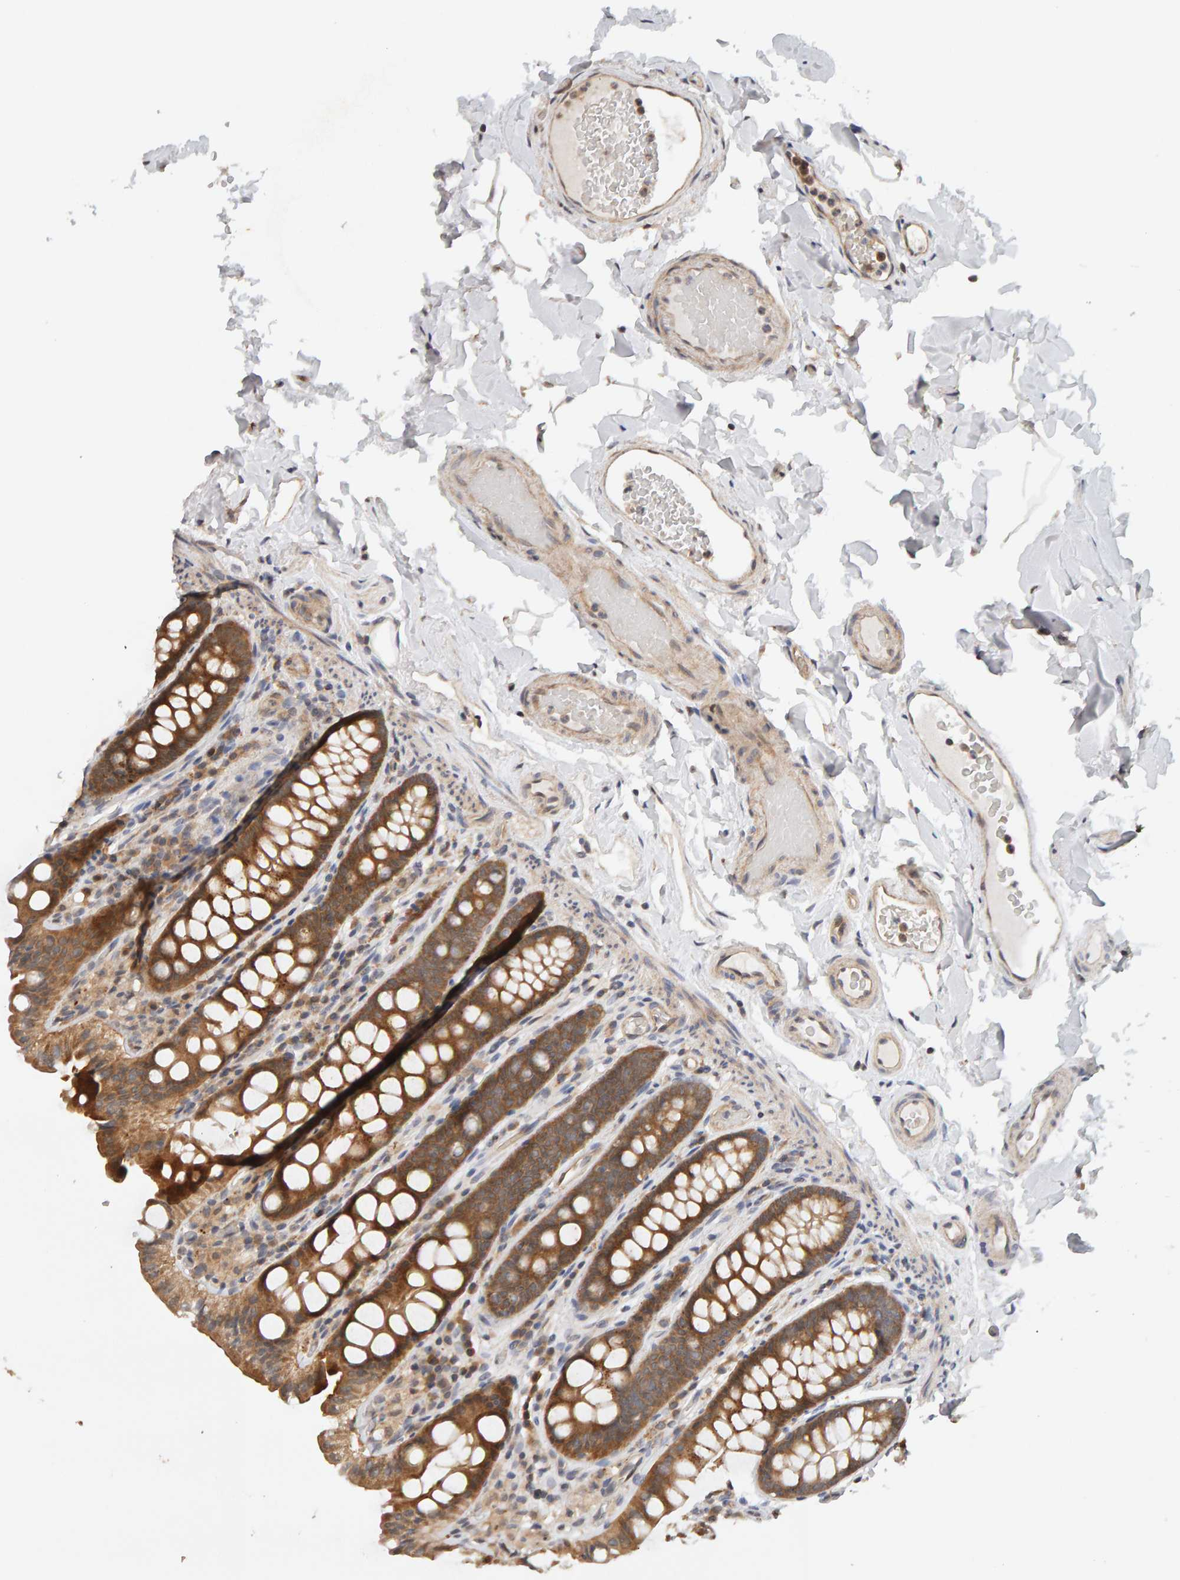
{"staining": {"intensity": "weak", "quantity": ">75%", "location": "cytoplasmic/membranous"}, "tissue": "colon", "cell_type": "Endothelial cells", "image_type": "normal", "snomed": [{"axis": "morphology", "description": "Normal tissue, NOS"}, {"axis": "topography", "description": "Colon"}, {"axis": "topography", "description": "Peripheral nerve tissue"}], "caption": "Immunohistochemical staining of normal human colon displays >75% levels of weak cytoplasmic/membranous protein positivity in about >75% of endothelial cells. Using DAB (brown) and hematoxylin (blue) stains, captured at high magnification using brightfield microscopy.", "gene": "DNAJC7", "patient": {"sex": "female", "age": 61}}